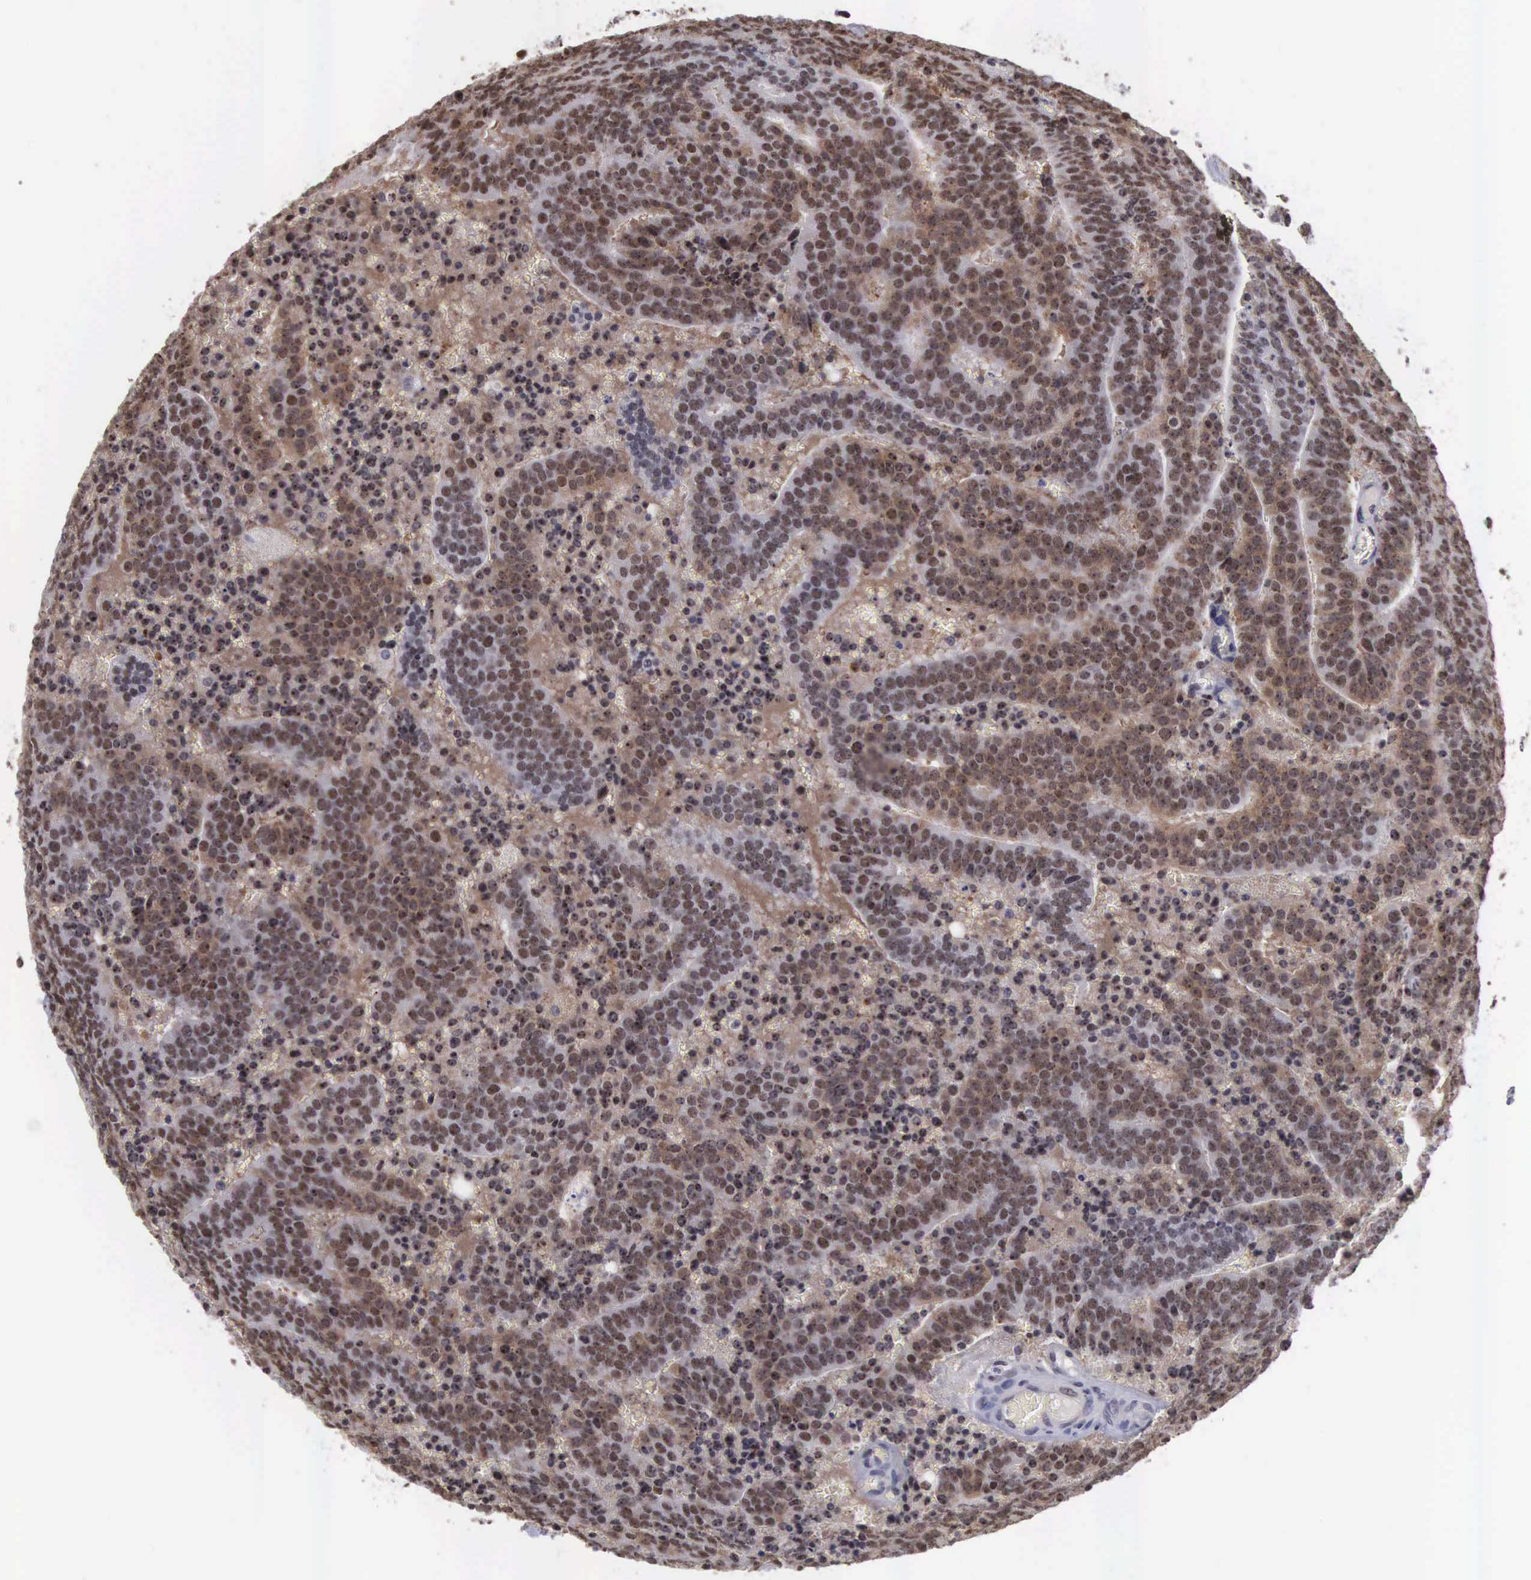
{"staining": {"intensity": "moderate", "quantity": ">75%", "location": "nuclear"}, "tissue": "prostate cancer", "cell_type": "Tumor cells", "image_type": "cancer", "snomed": [{"axis": "morphology", "description": "Adenocarcinoma, Medium grade"}, {"axis": "topography", "description": "Prostate"}], "caption": "Adenocarcinoma (medium-grade) (prostate) stained with DAB IHC shows medium levels of moderate nuclear positivity in approximately >75% of tumor cells.", "gene": "ZNF275", "patient": {"sex": "male", "age": 65}}